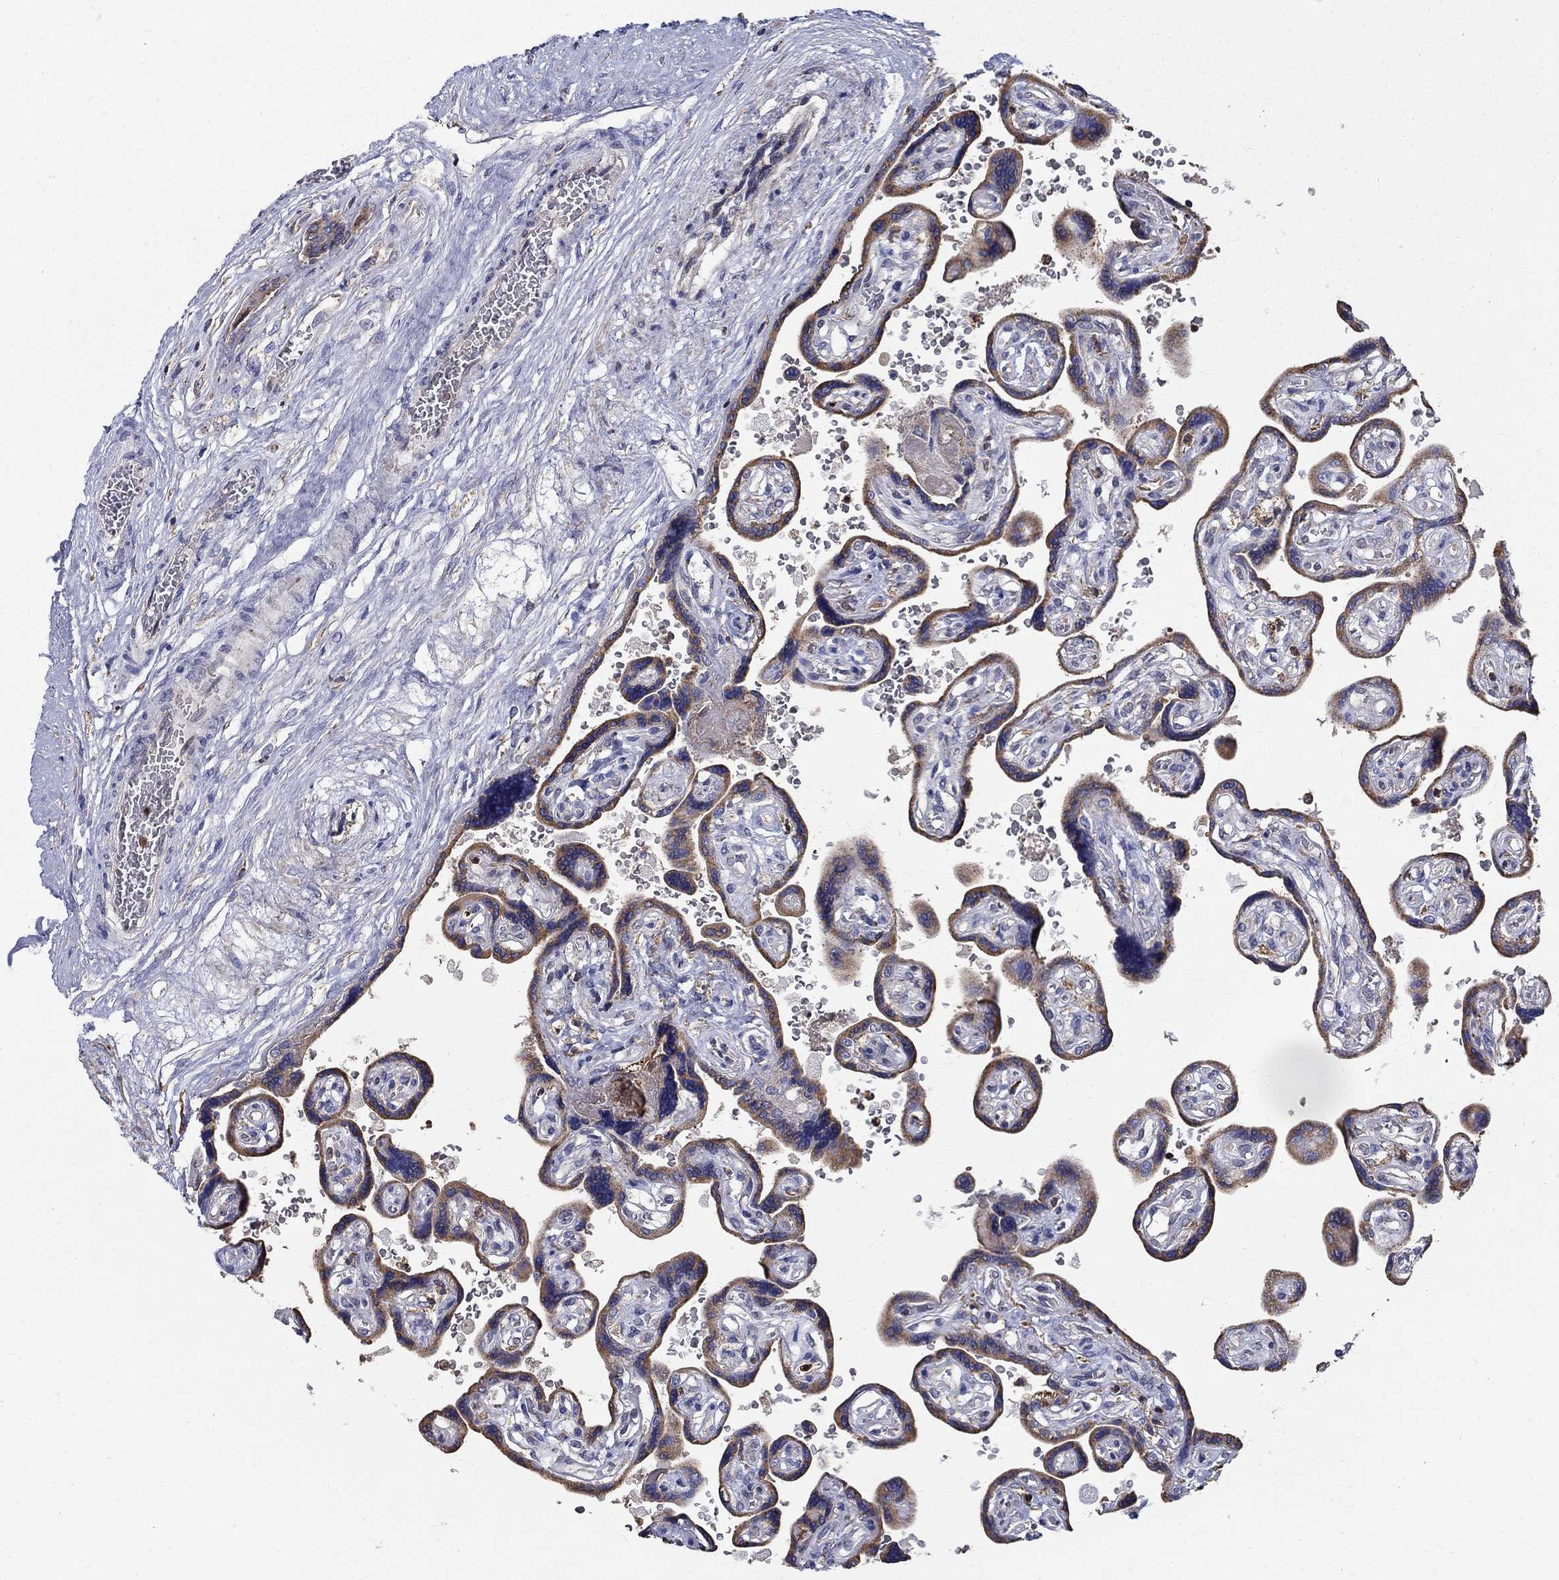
{"staining": {"intensity": "weak", "quantity": "25%-75%", "location": "cytoplasmic/membranous"}, "tissue": "placenta", "cell_type": "Decidual cells", "image_type": "normal", "snomed": [{"axis": "morphology", "description": "Normal tissue, NOS"}, {"axis": "topography", "description": "Placenta"}], "caption": "Immunohistochemical staining of unremarkable placenta demonstrates weak cytoplasmic/membranous protein expression in approximately 25%-75% of decidual cells.", "gene": "AGAP2", "patient": {"sex": "female", "age": 32}}